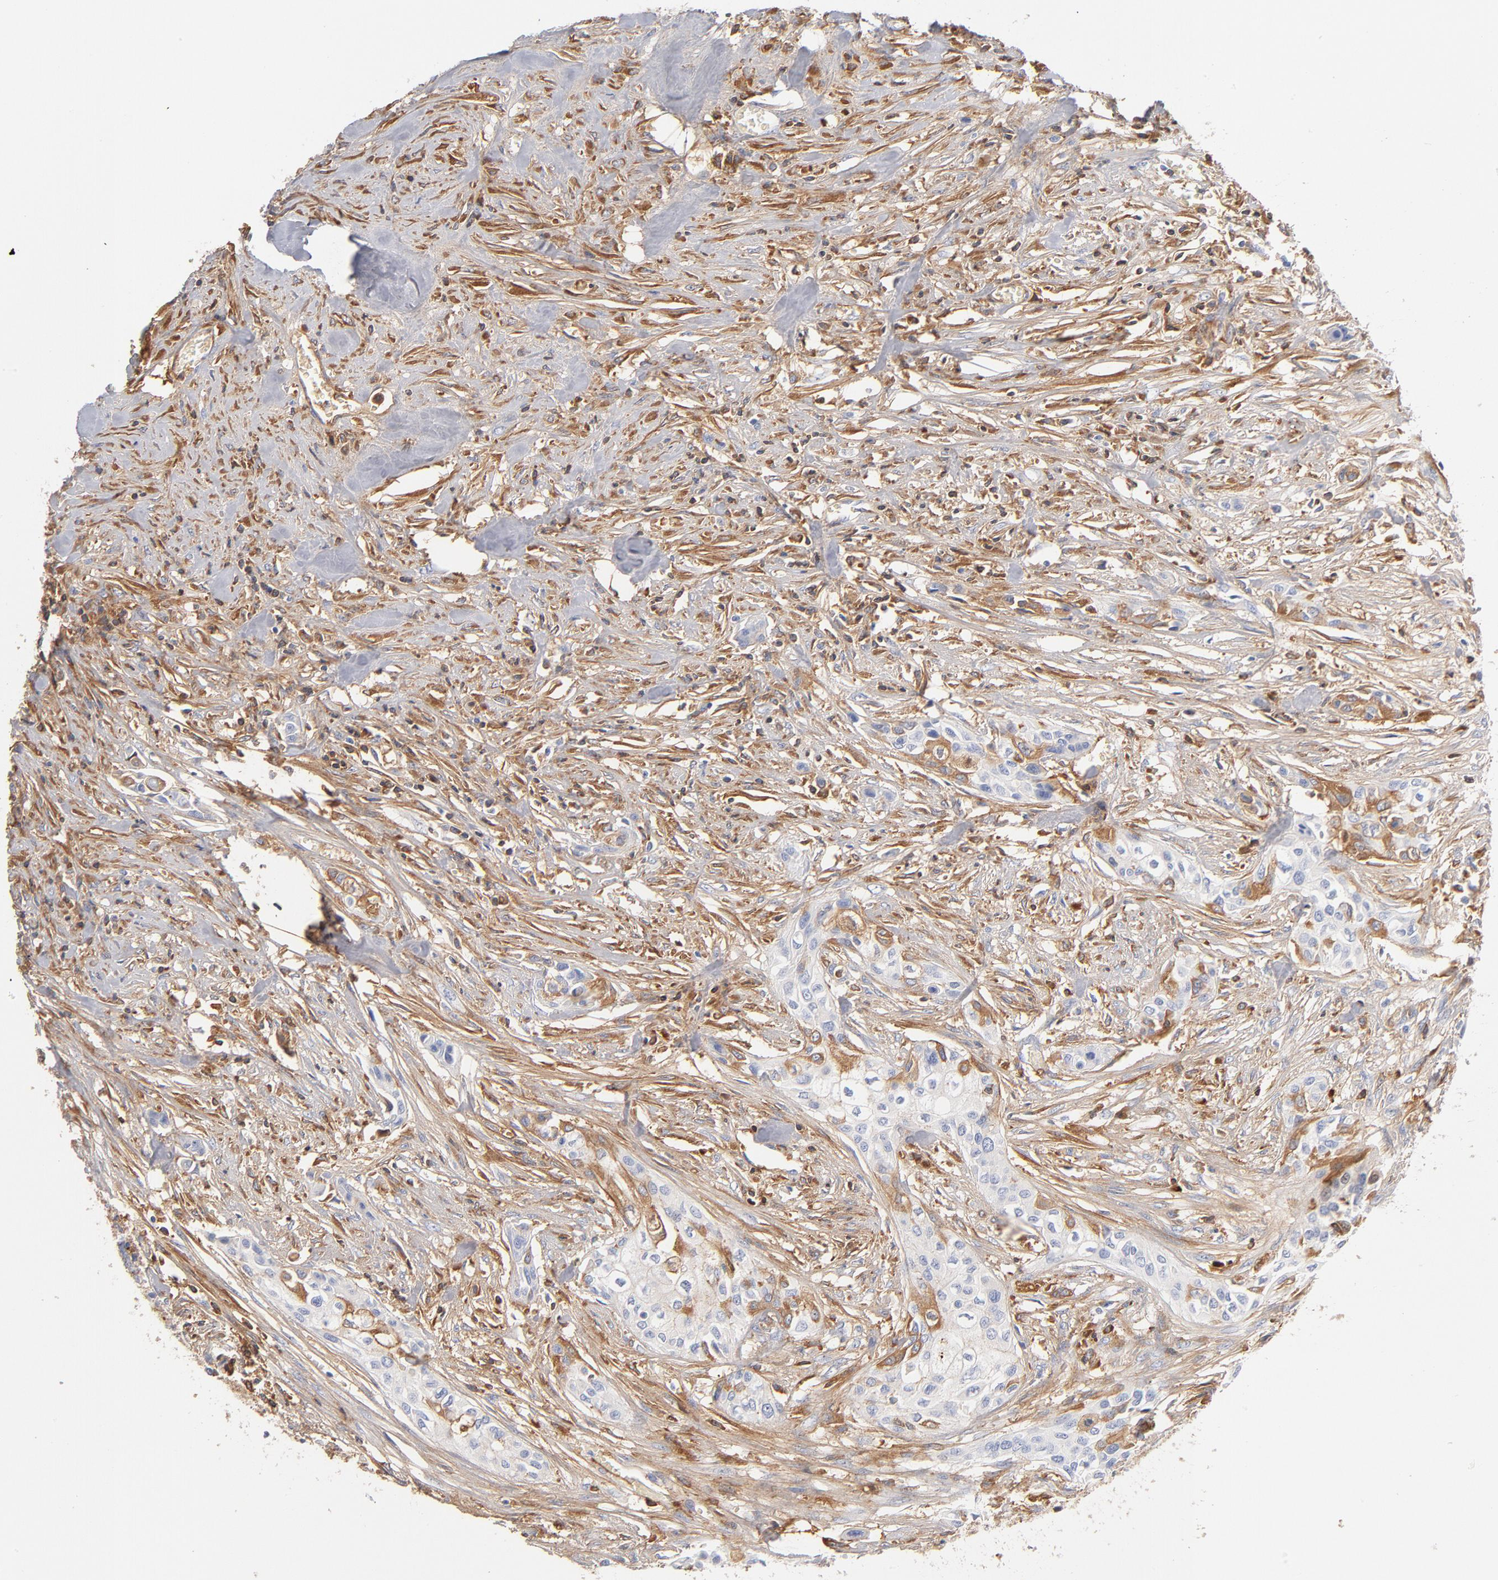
{"staining": {"intensity": "negative", "quantity": "none", "location": "none"}, "tissue": "urothelial cancer", "cell_type": "Tumor cells", "image_type": "cancer", "snomed": [{"axis": "morphology", "description": "Urothelial carcinoma, High grade"}, {"axis": "topography", "description": "Urinary bladder"}], "caption": "Human high-grade urothelial carcinoma stained for a protein using immunohistochemistry exhibits no positivity in tumor cells.", "gene": "C3", "patient": {"sex": "male", "age": 74}}